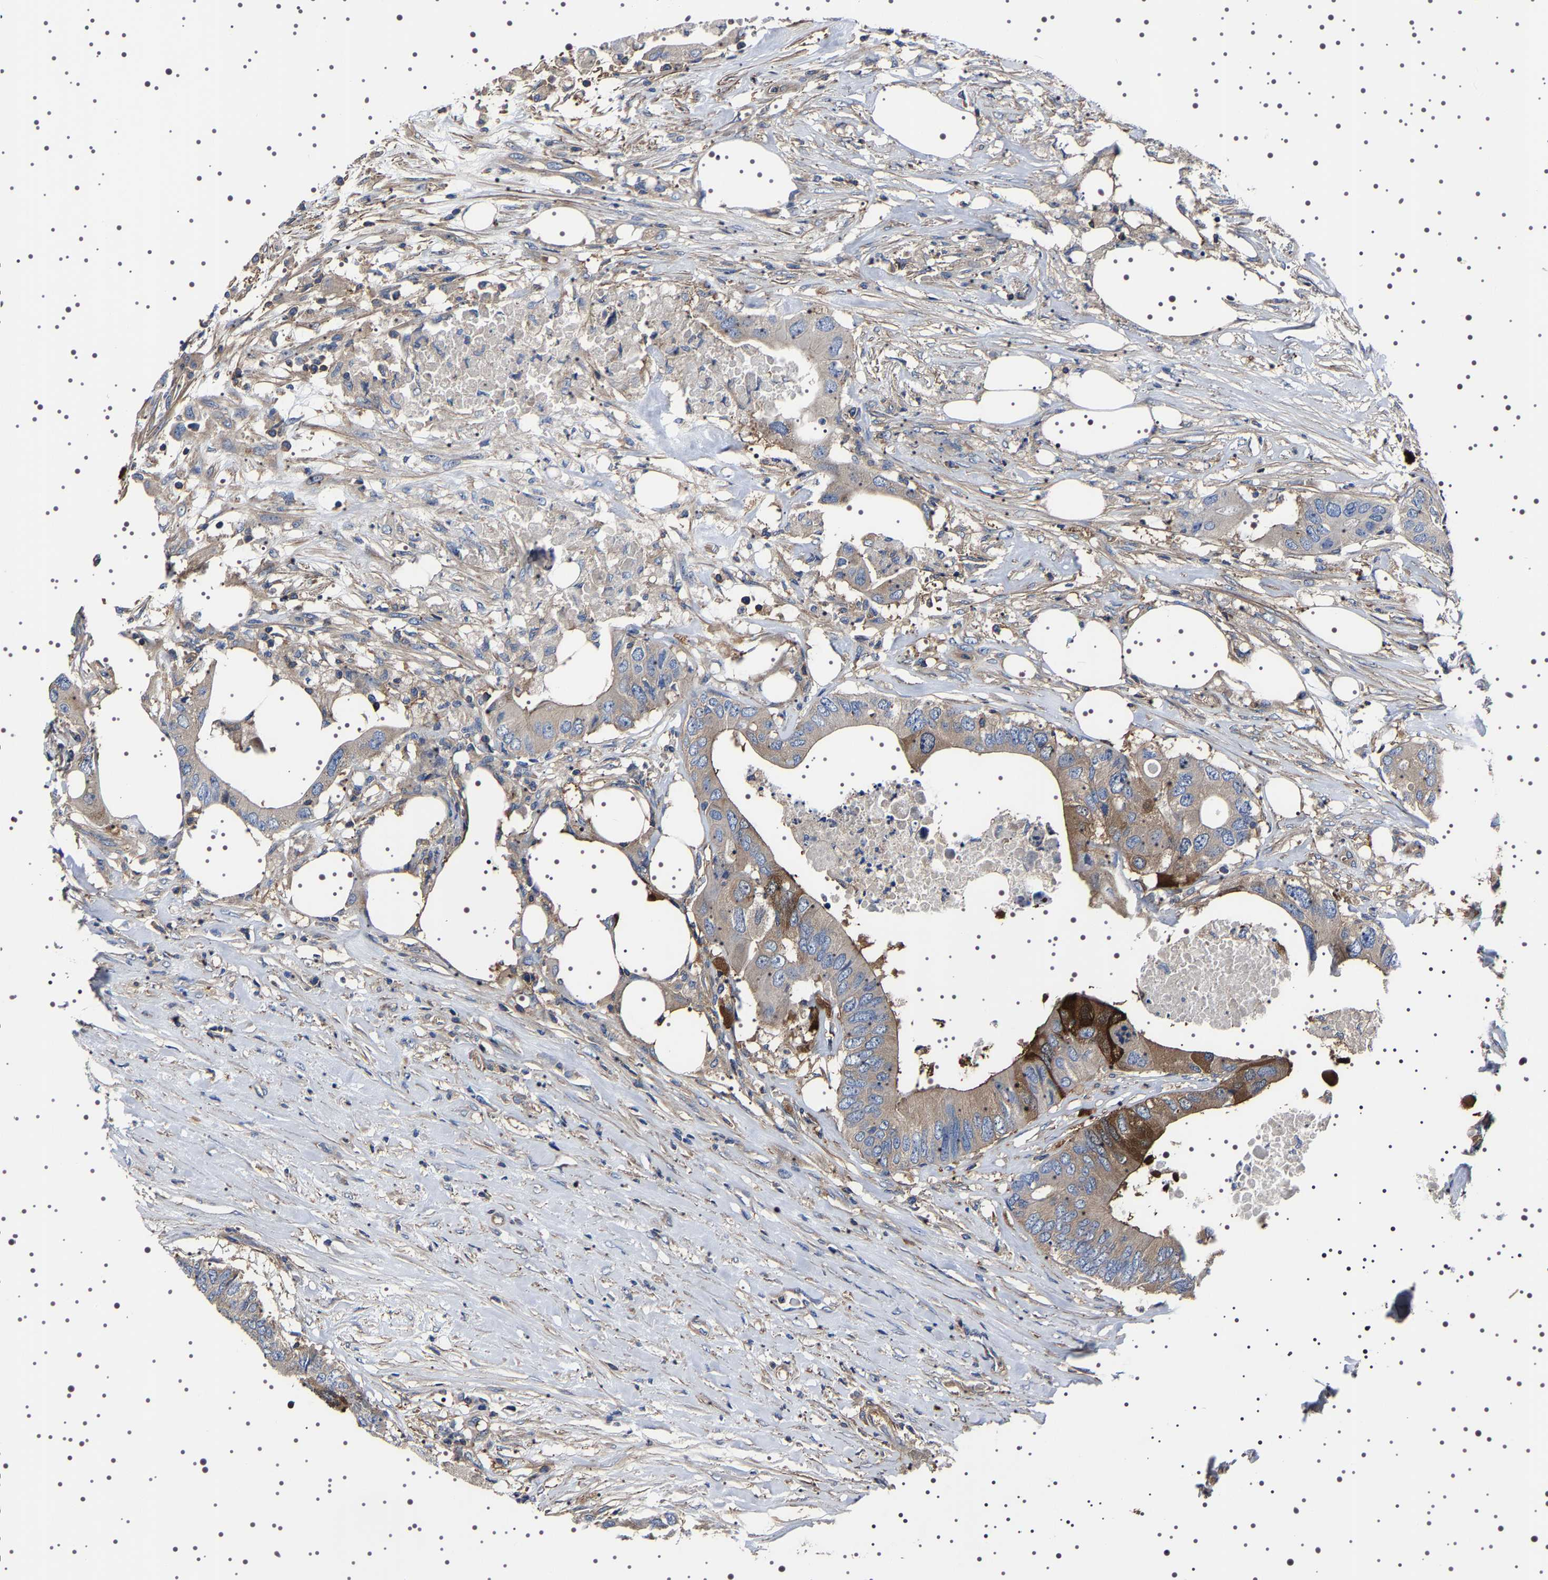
{"staining": {"intensity": "moderate", "quantity": "<25%", "location": "cytoplasmic/membranous"}, "tissue": "colorectal cancer", "cell_type": "Tumor cells", "image_type": "cancer", "snomed": [{"axis": "morphology", "description": "Adenocarcinoma, NOS"}, {"axis": "topography", "description": "Colon"}], "caption": "This is an image of IHC staining of colorectal adenocarcinoma, which shows moderate expression in the cytoplasmic/membranous of tumor cells.", "gene": "WDR1", "patient": {"sex": "male", "age": 71}}